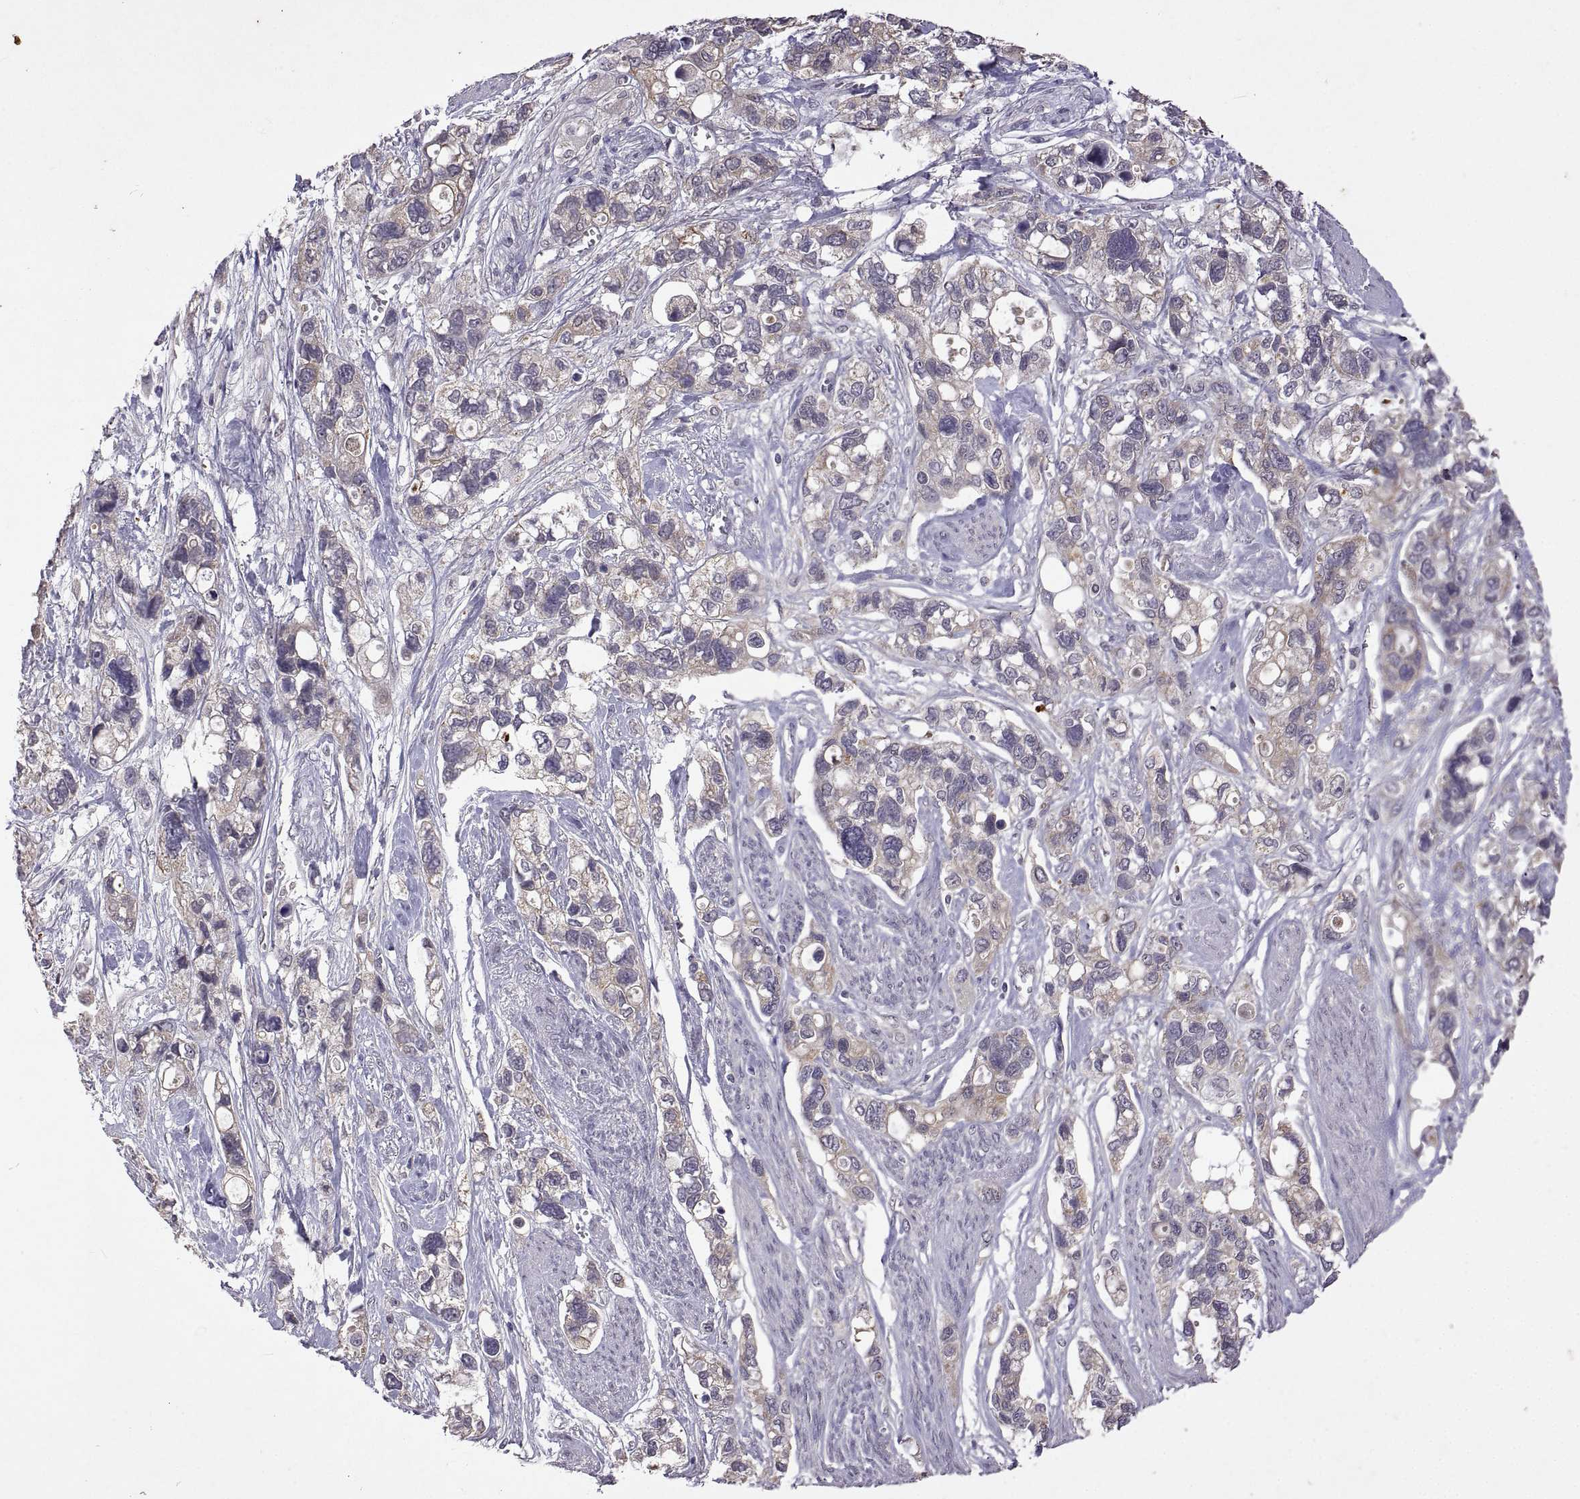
{"staining": {"intensity": "weak", "quantity": "25%-75%", "location": "cytoplasmic/membranous"}, "tissue": "stomach cancer", "cell_type": "Tumor cells", "image_type": "cancer", "snomed": [{"axis": "morphology", "description": "Adenocarcinoma, NOS"}, {"axis": "topography", "description": "Stomach, upper"}], "caption": "DAB immunohistochemical staining of stomach cancer (adenocarcinoma) displays weak cytoplasmic/membranous protein positivity in approximately 25%-75% of tumor cells.", "gene": "LAMA1", "patient": {"sex": "female", "age": 81}}